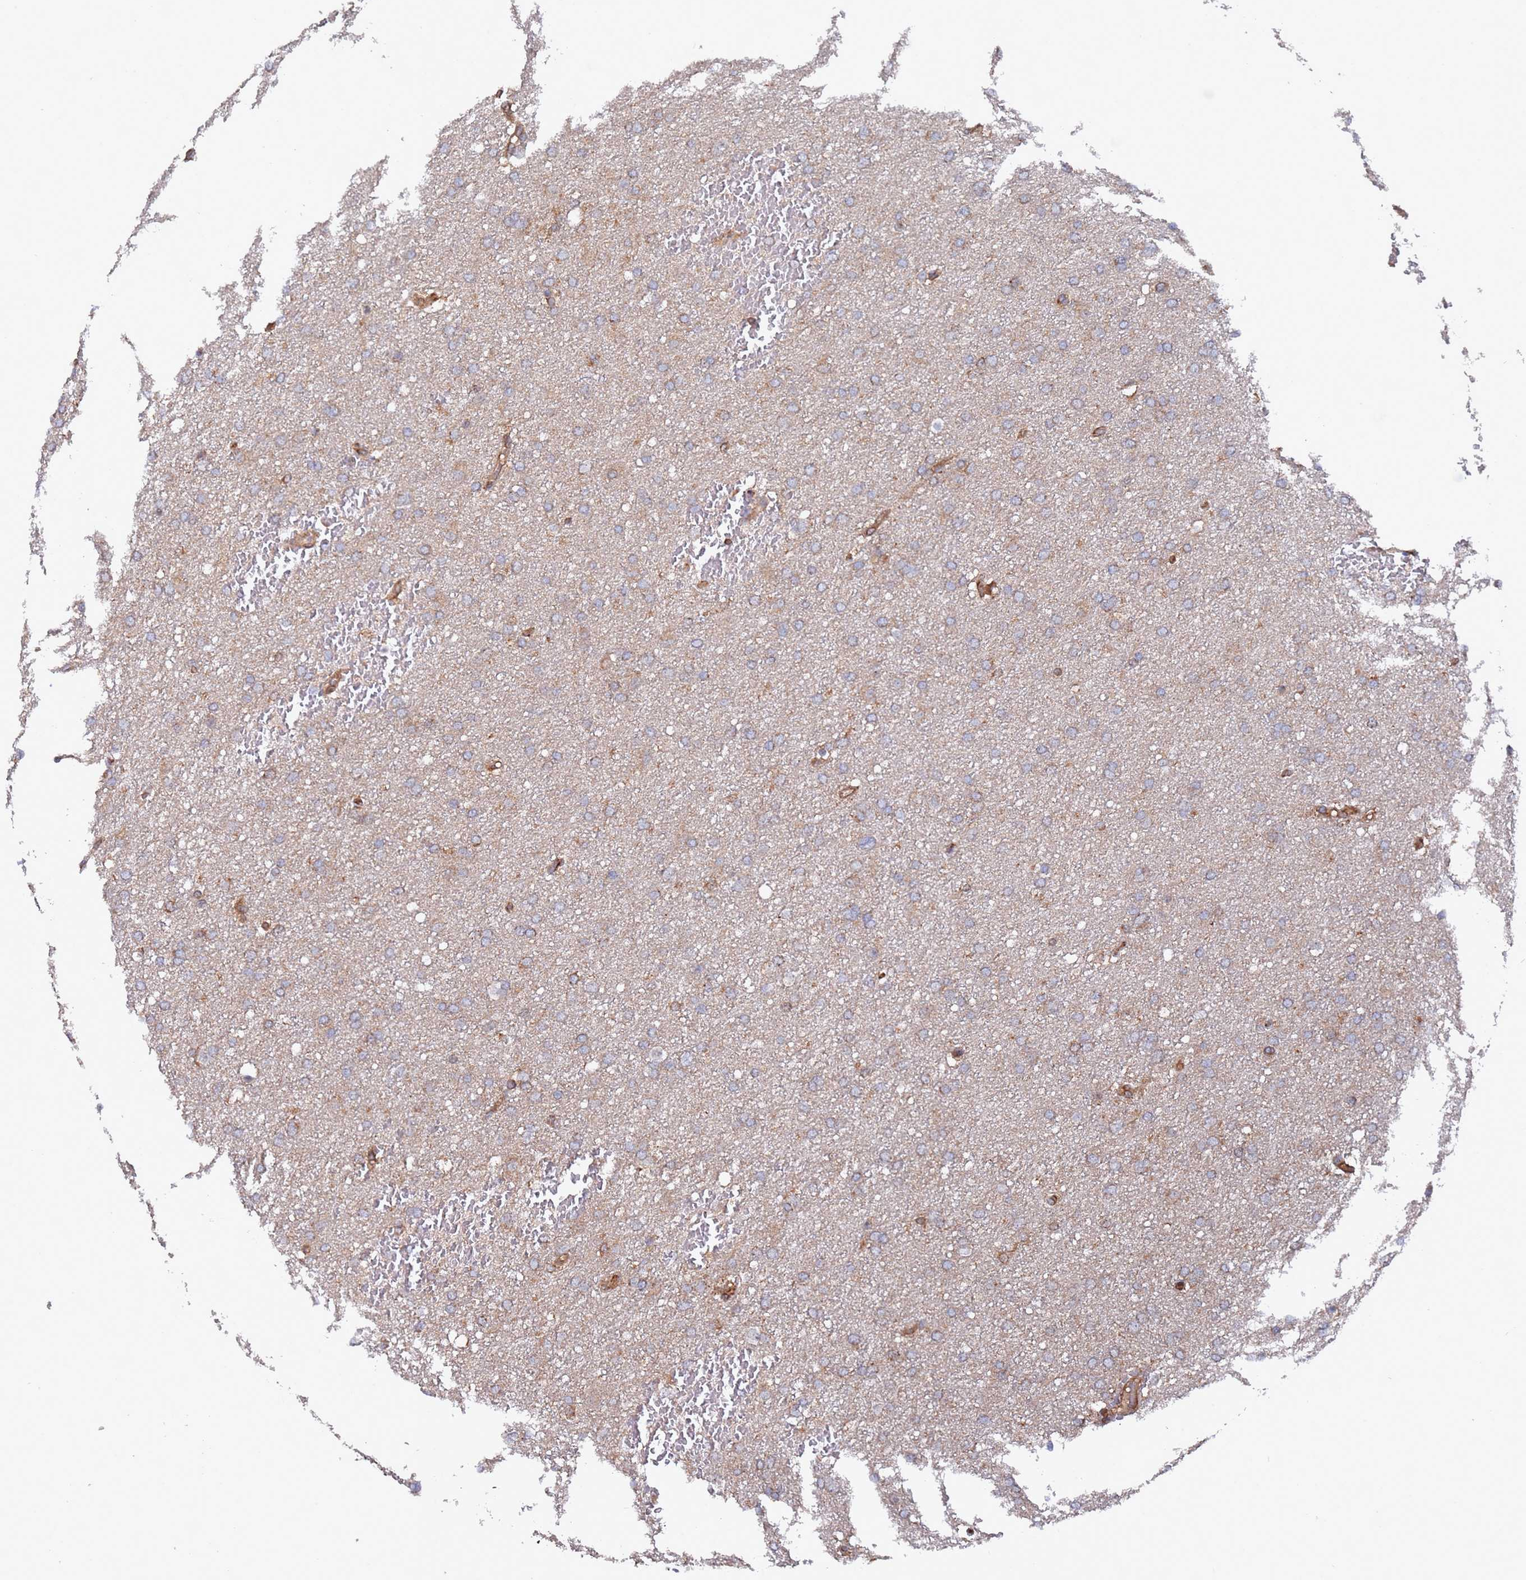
{"staining": {"intensity": "weak", "quantity": "25%-75%", "location": "cytoplasmic/membranous"}, "tissue": "glioma", "cell_type": "Tumor cells", "image_type": "cancer", "snomed": [{"axis": "morphology", "description": "Glioma, malignant, High grade"}, {"axis": "topography", "description": "Cerebral cortex"}], "caption": "Immunohistochemistry (IHC) histopathology image of neoplastic tissue: malignant high-grade glioma stained using immunohistochemistry (IHC) shows low levels of weak protein expression localized specifically in the cytoplasmic/membranous of tumor cells, appearing as a cytoplasmic/membranous brown color.", "gene": "DDX60", "patient": {"sex": "female", "age": 36}}